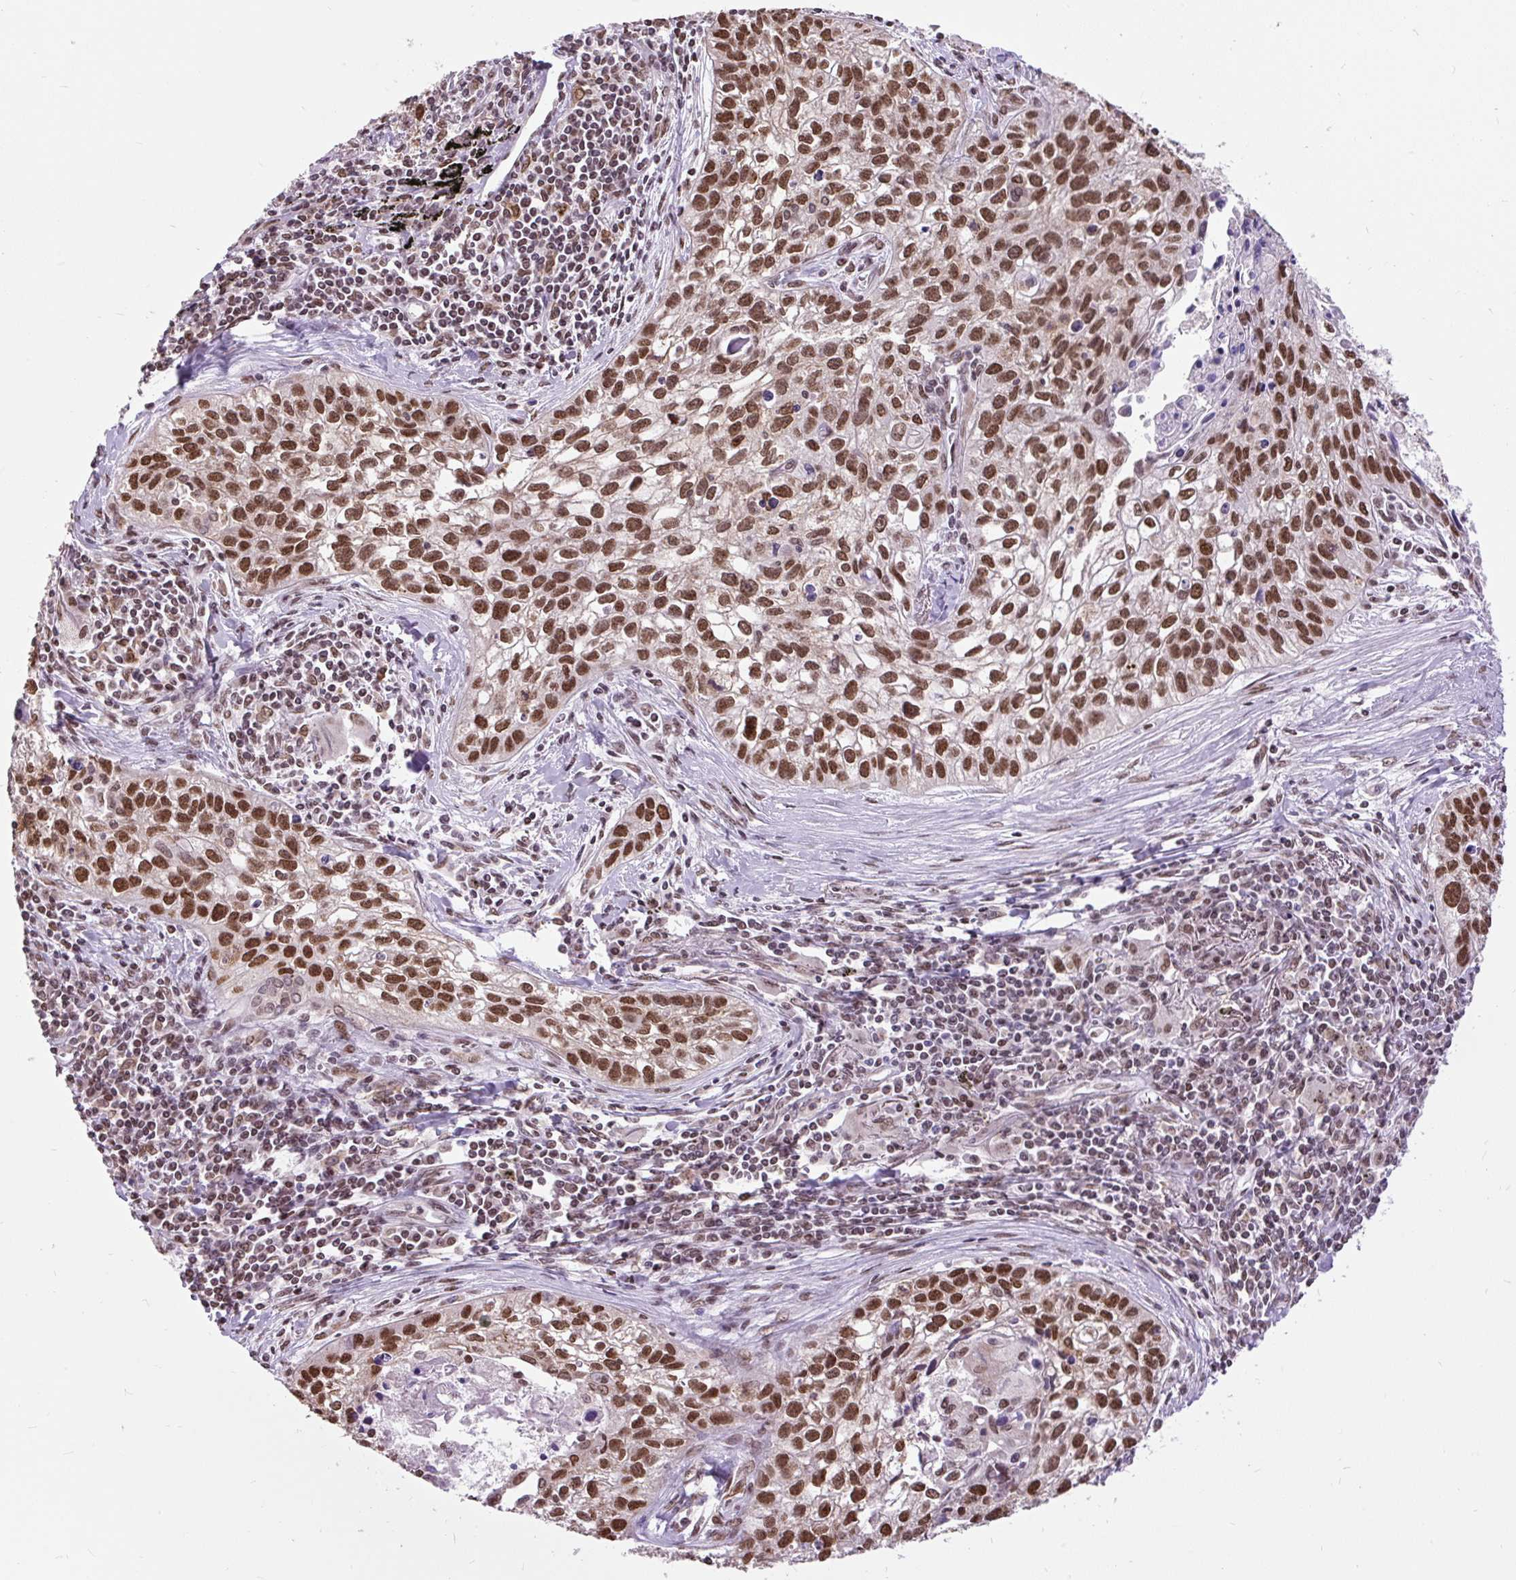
{"staining": {"intensity": "strong", "quantity": ">75%", "location": "nuclear"}, "tissue": "lung cancer", "cell_type": "Tumor cells", "image_type": "cancer", "snomed": [{"axis": "morphology", "description": "Squamous cell carcinoma, NOS"}, {"axis": "topography", "description": "Lung"}], "caption": "Immunohistochemistry (IHC) of lung squamous cell carcinoma shows high levels of strong nuclear staining in about >75% of tumor cells.", "gene": "ZNF672", "patient": {"sex": "male", "age": 74}}